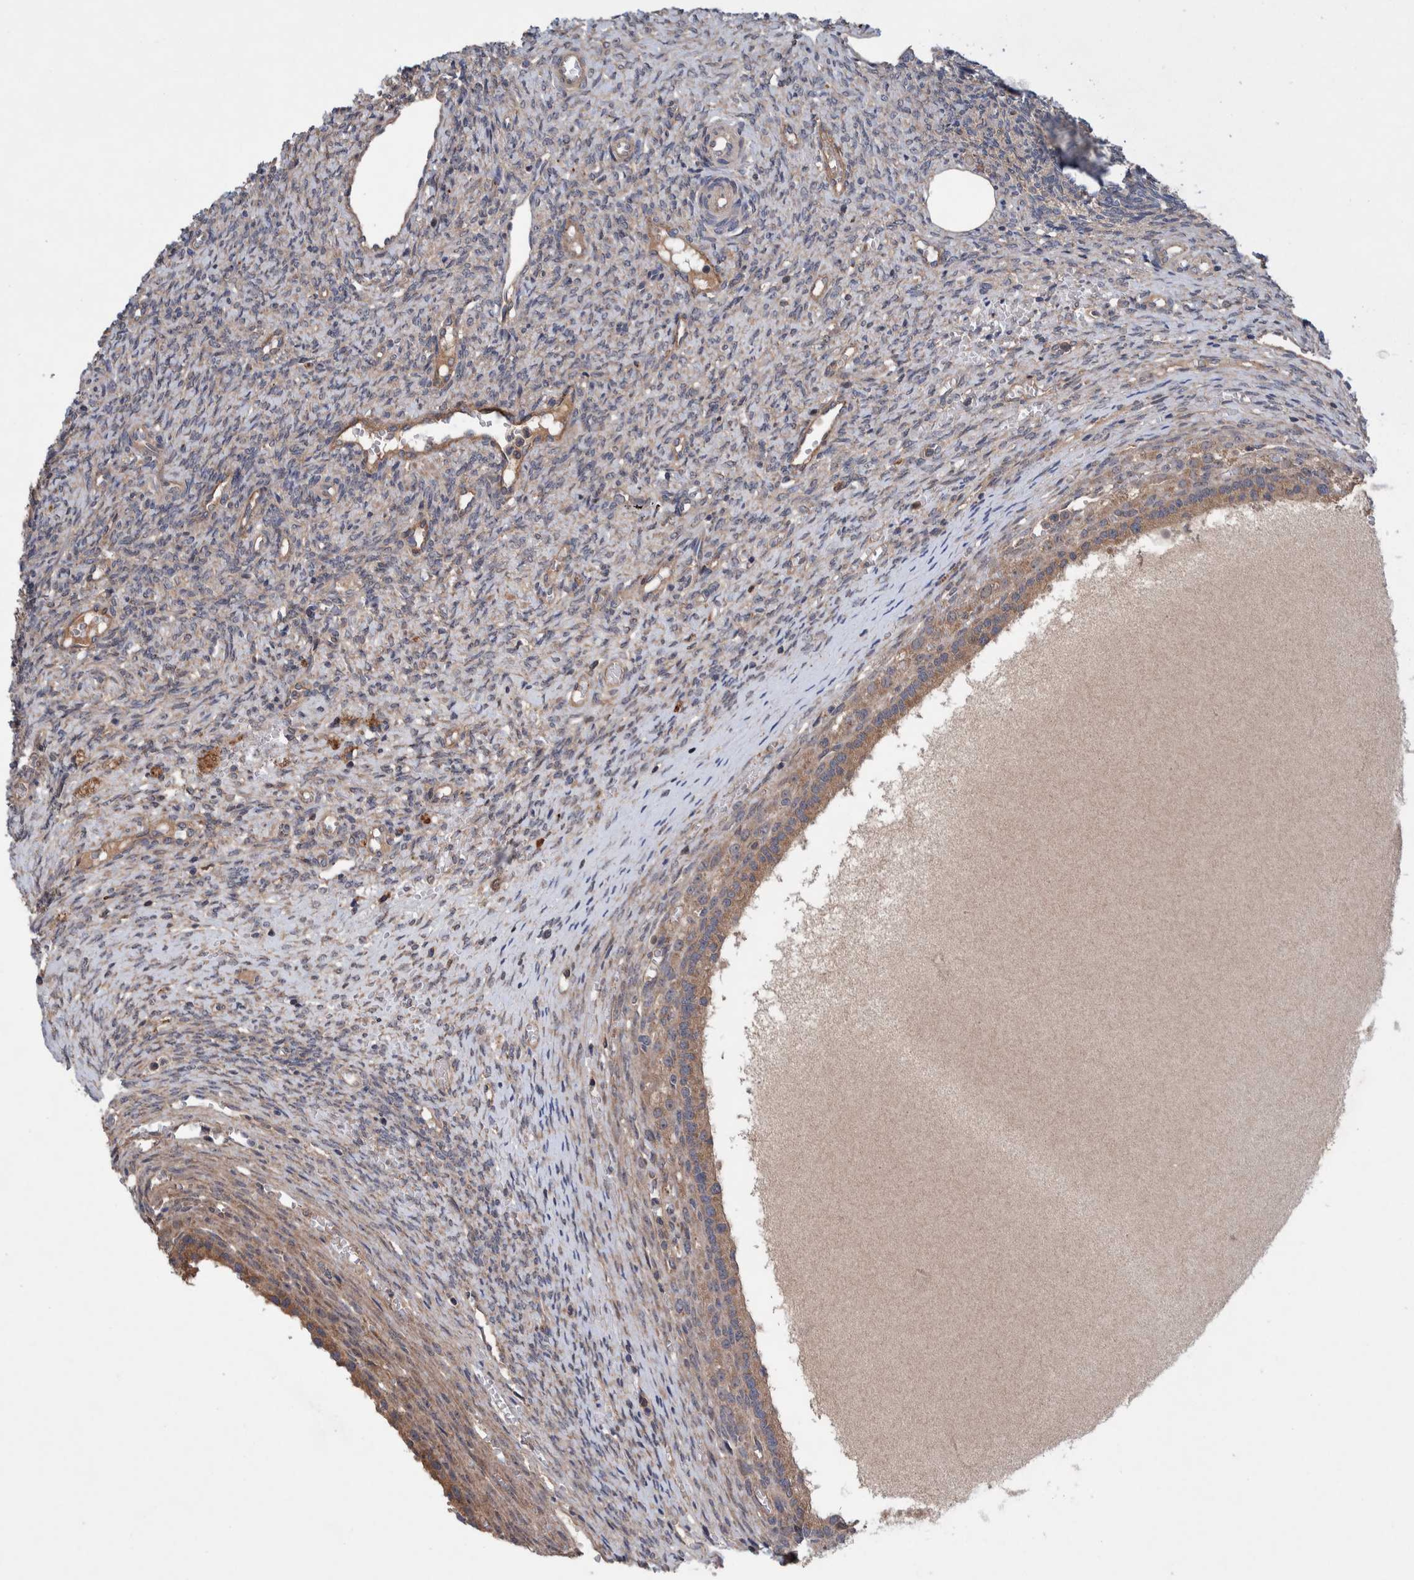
{"staining": {"intensity": "moderate", "quantity": ">75%", "location": "cytoplasmic/membranous"}, "tissue": "ovary", "cell_type": "Follicle cells", "image_type": "normal", "snomed": [{"axis": "morphology", "description": "Normal tissue, NOS"}, {"axis": "topography", "description": "Ovary"}], "caption": "DAB immunohistochemical staining of normal human ovary shows moderate cytoplasmic/membranous protein expression in about >75% of follicle cells. The staining was performed using DAB to visualize the protein expression in brown, while the nuclei were stained in blue with hematoxylin (Magnification: 20x).", "gene": "PIK3R6", "patient": {"sex": "female", "age": 41}}